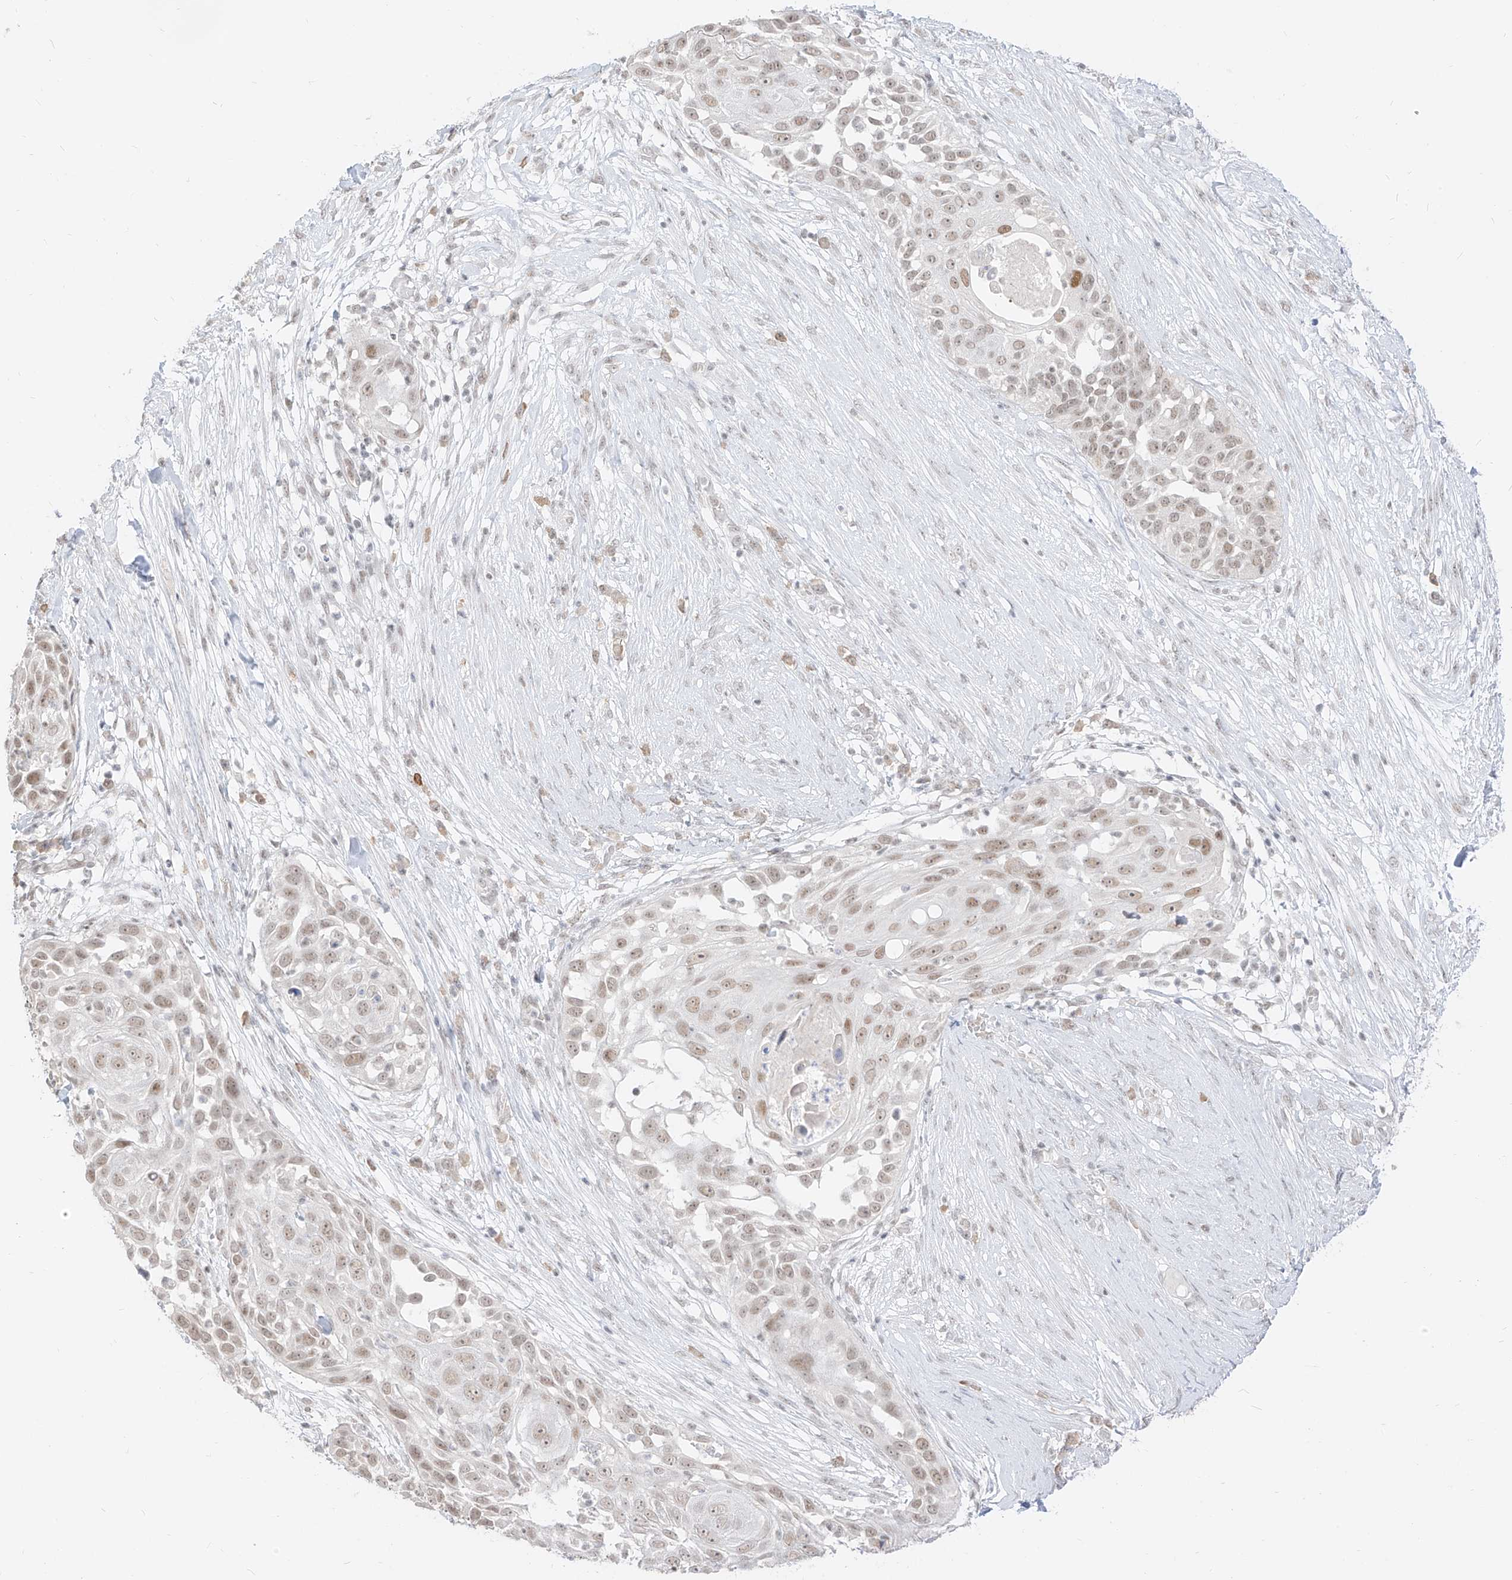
{"staining": {"intensity": "weak", "quantity": ">75%", "location": "nuclear"}, "tissue": "skin cancer", "cell_type": "Tumor cells", "image_type": "cancer", "snomed": [{"axis": "morphology", "description": "Squamous cell carcinoma, NOS"}, {"axis": "topography", "description": "Skin"}], "caption": "Protein expression analysis of skin squamous cell carcinoma reveals weak nuclear expression in about >75% of tumor cells.", "gene": "SUPT5H", "patient": {"sex": "female", "age": 44}}